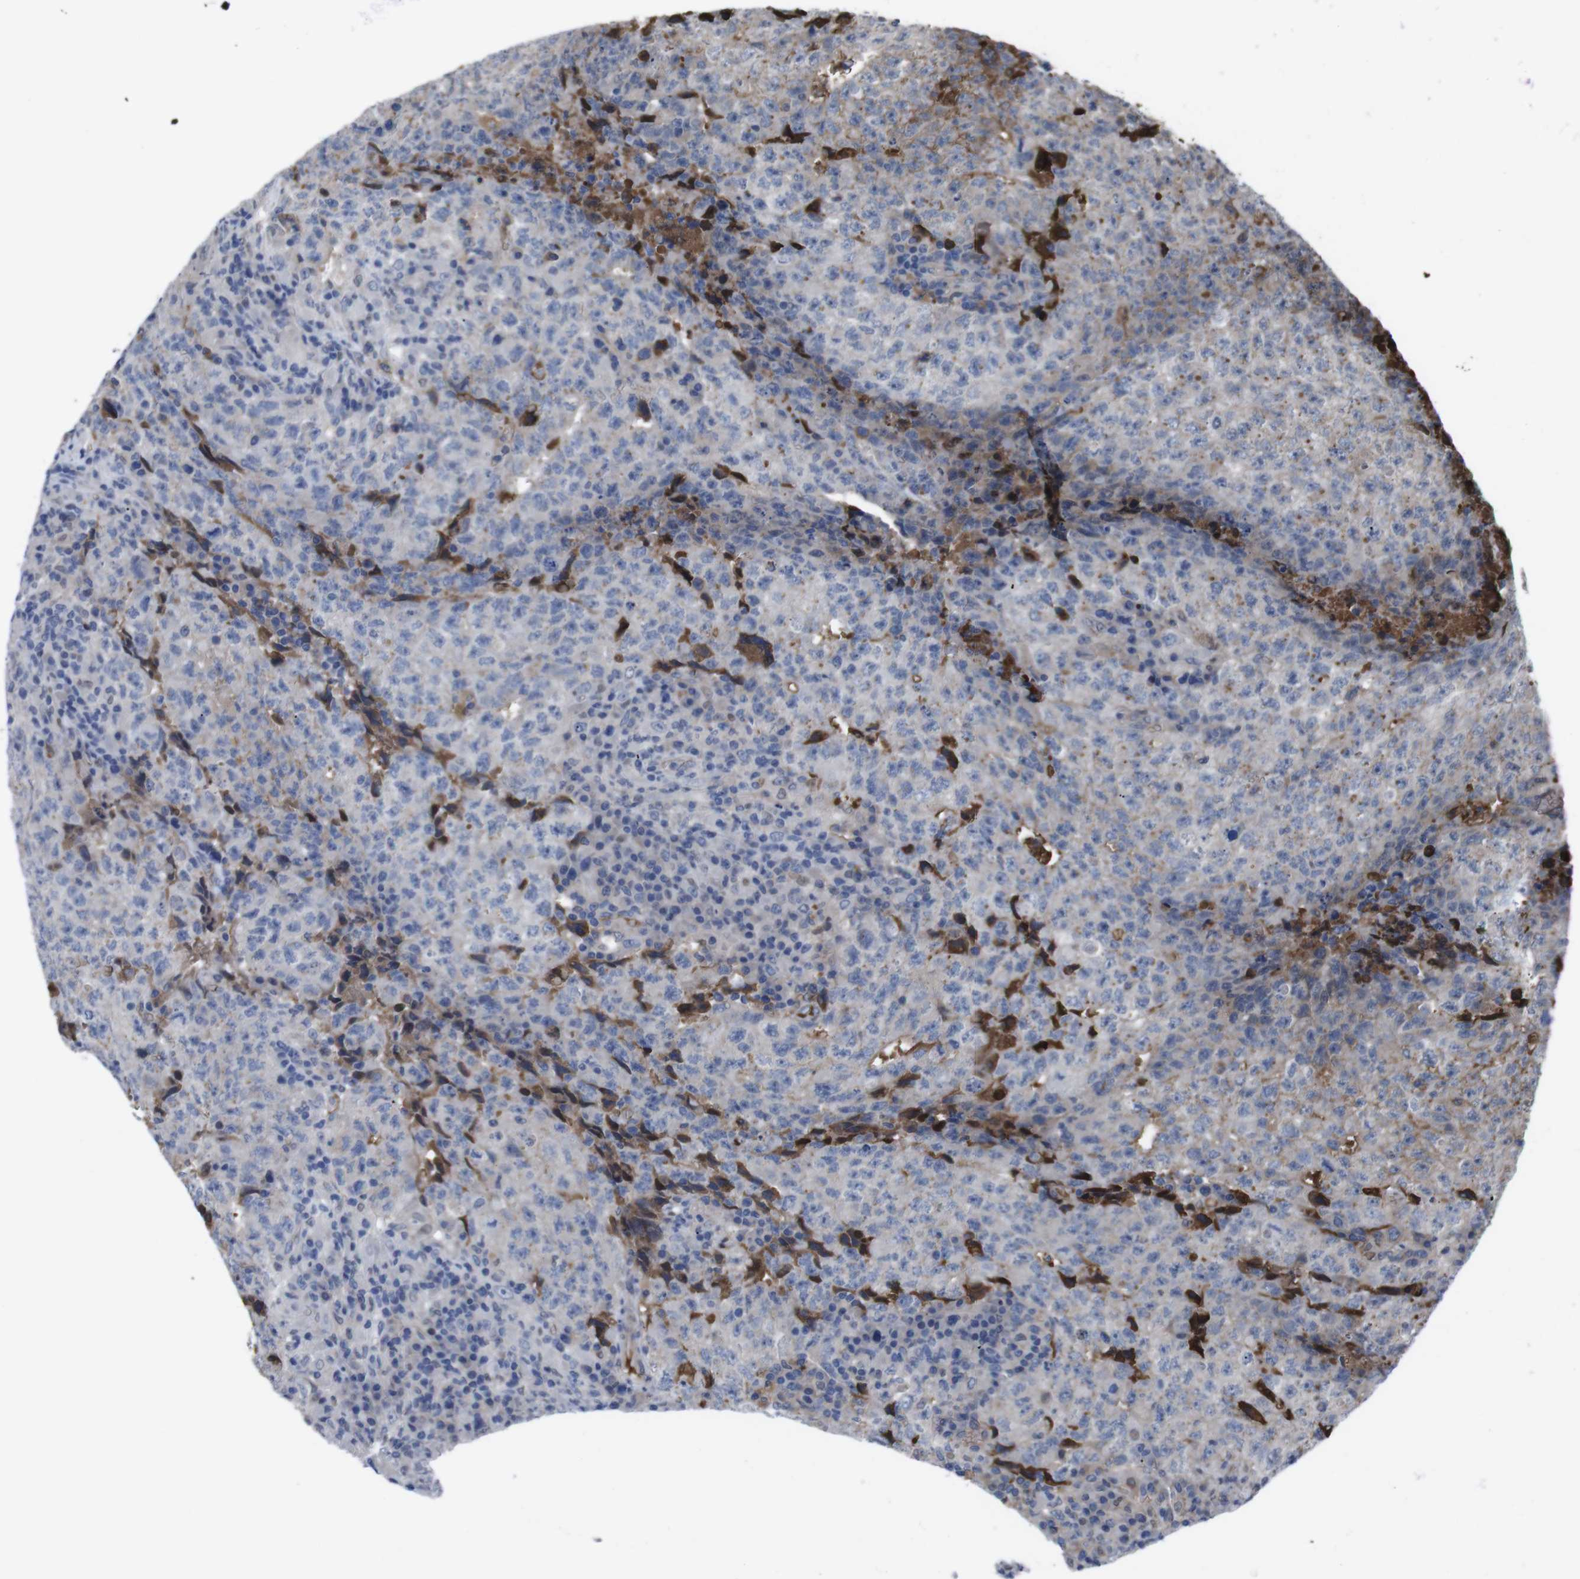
{"staining": {"intensity": "negative", "quantity": "none", "location": "none"}, "tissue": "testis cancer", "cell_type": "Tumor cells", "image_type": "cancer", "snomed": [{"axis": "morphology", "description": "Necrosis, NOS"}, {"axis": "morphology", "description": "Carcinoma, Embryonal, NOS"}, {"axis": "topography", "description": "Testis"}], "caption": "Photomicrograph shows no protein positivity in tumor cells of testis embryonal carcinoma tissue.", "gene": "SPTB", "patient": {"sex": "male", "age": 19}}